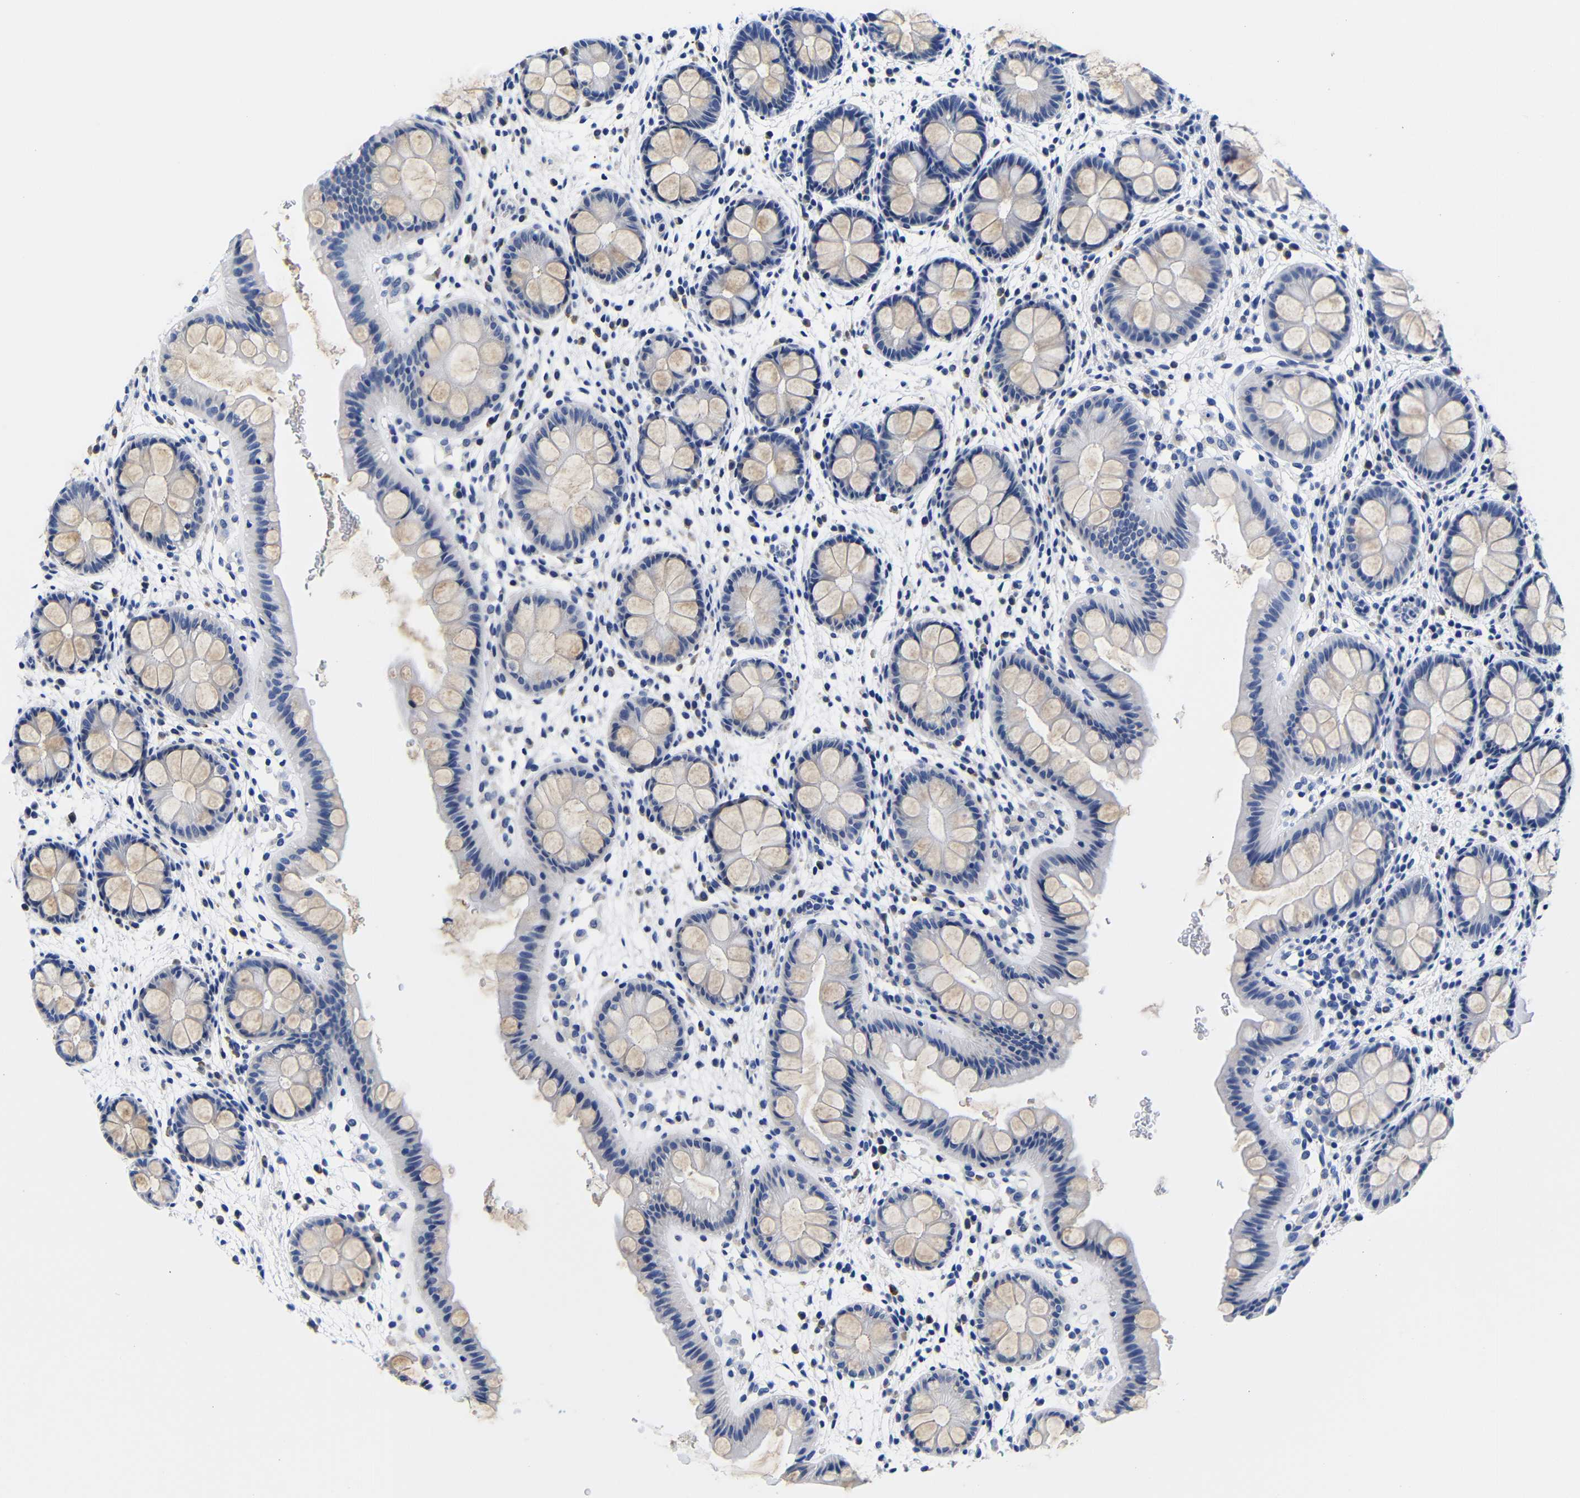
{"staining": {"intensity": "weak", "quantity": "<25%", "location": "cytoplasmic/membranous"}, "tissue": "rectum", "cell_type": "Glandular cells", "image_type": "normal", "snomed": [{"axis": "morphology", "description": "Normal tissue, NOS"}, {"axis": "topography", "description": "Rectum"}], "caption": "Glandular cells show no significant protein positivity in unremarkable rectum.", "gene": "CLEC4G", "patient": {"sex": "female", "age": 24}}